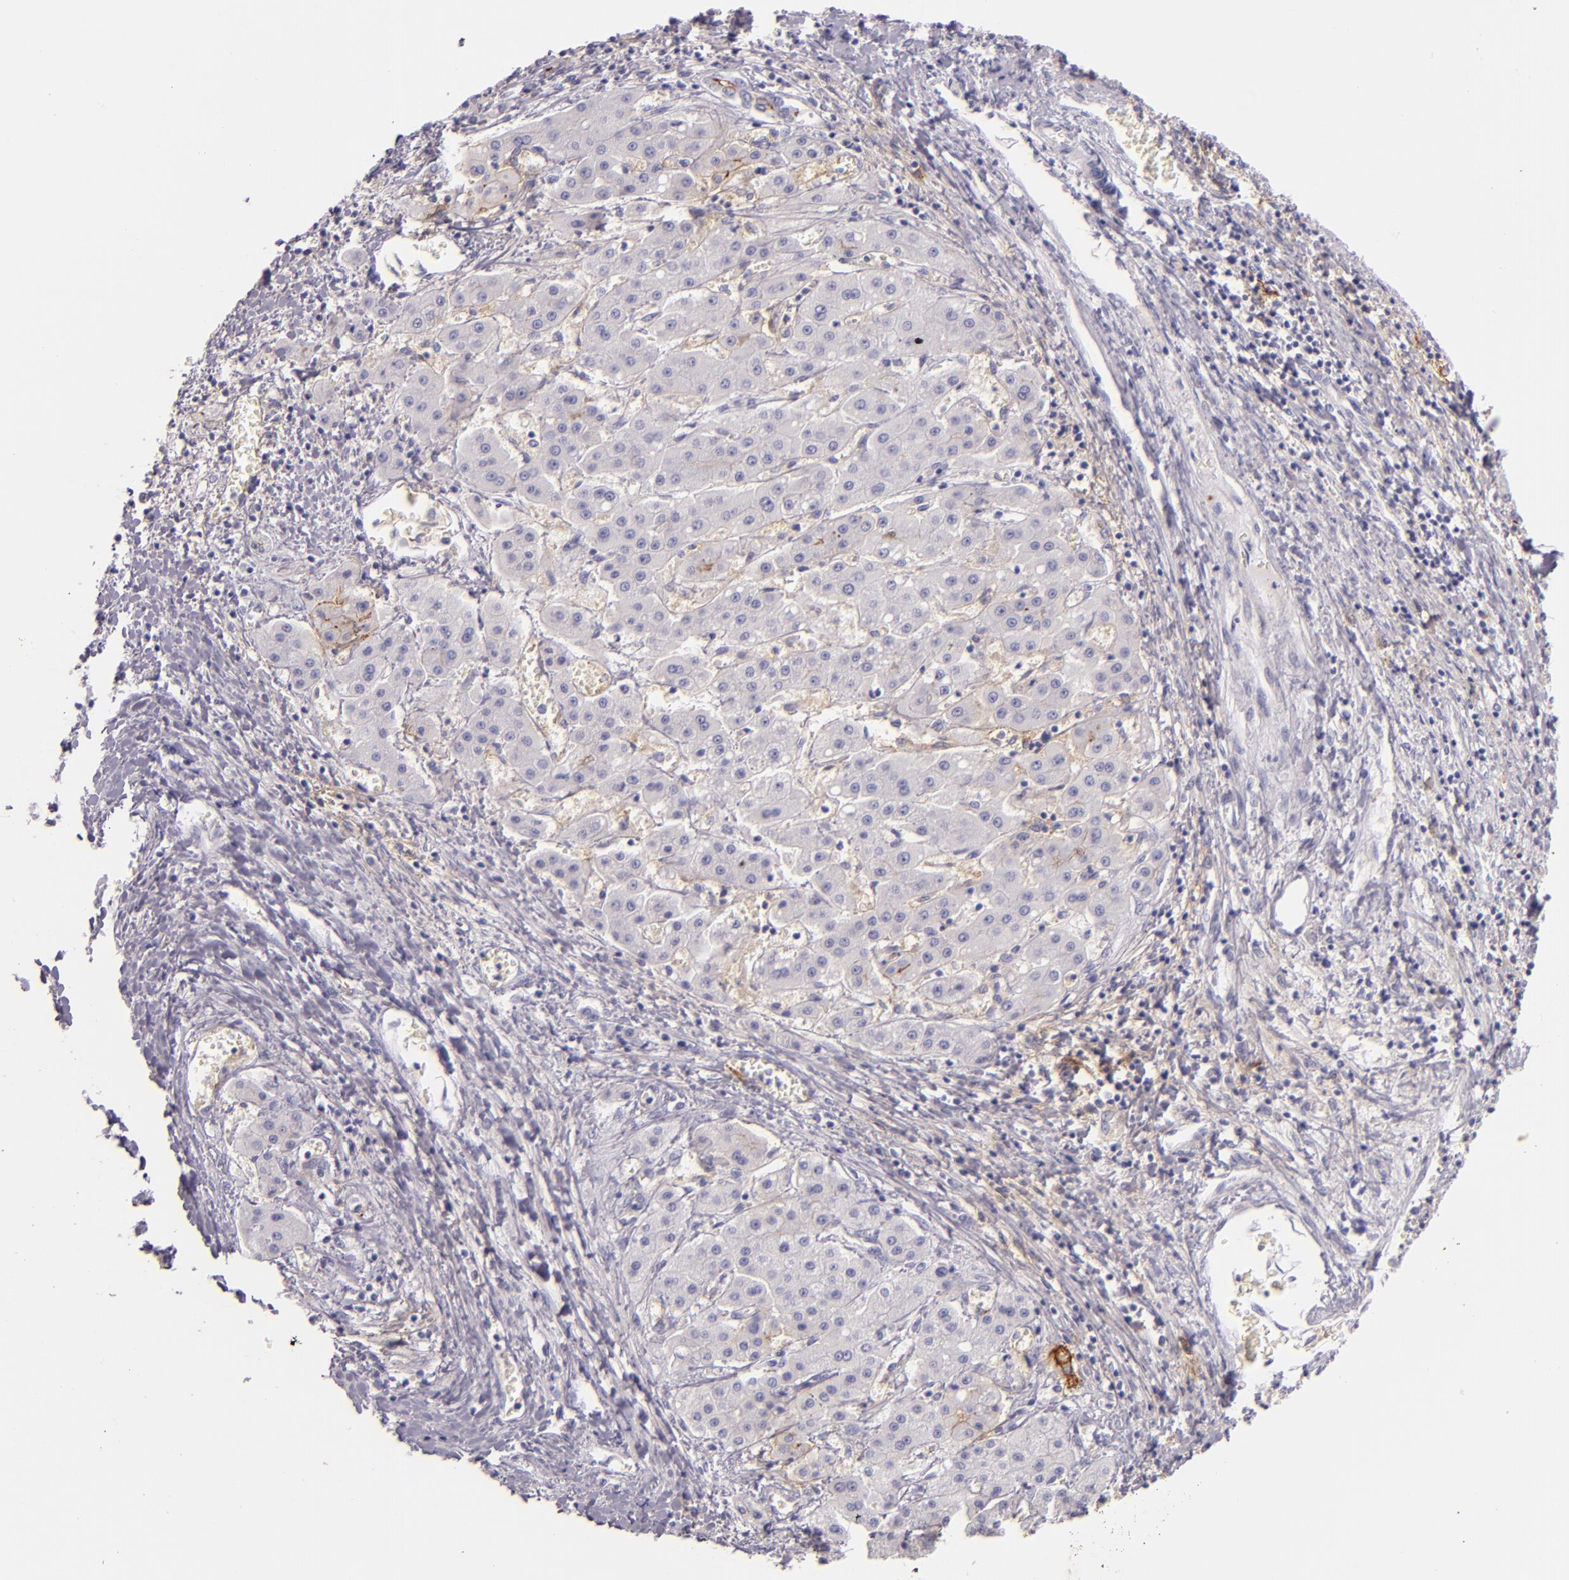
{"staining": {"intensity": "negative", "quantity": "none", "location": "none"}, "tissue": "liver cancer", "cell_type": "Tumor cells", "image_type": "cancer", "snomed": [{"axis": "morphology", "description": "Carcinoma, Hepatocellular, NOS"}, {"axis": "topography", "description": "Liver"}], "caption": "A photomicrograph of human liver hepatocellular carcinoma is negative for staining in tumor cells.", "gene": "ICAM1", "patient": {"sex": "male", "age": 24}}